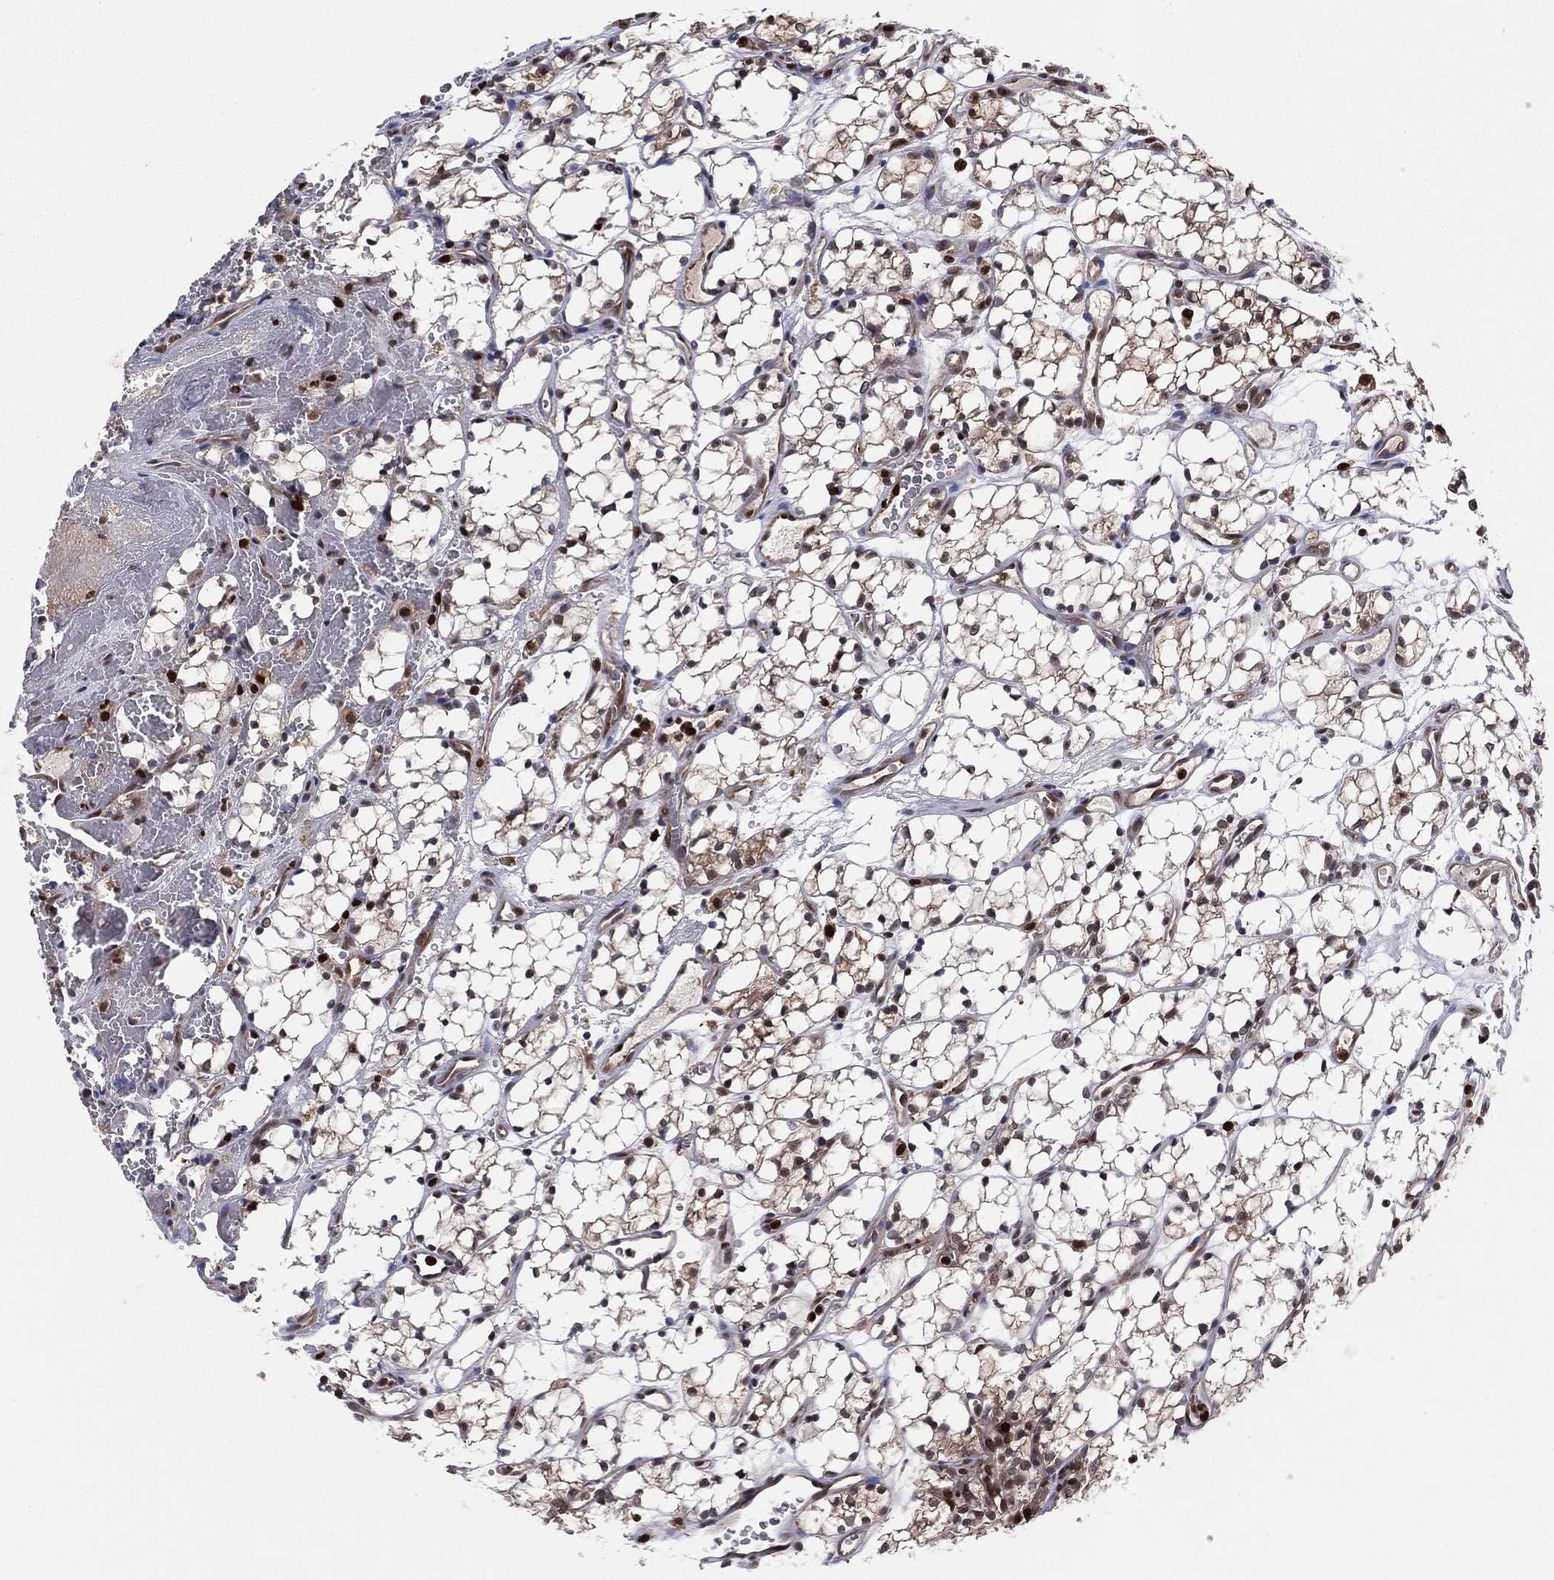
{"staining": {"intensity": "strong", "quantity": ">75%", "location": "cytoplasmic/membranous,nuclear"}, "tissue": "renal cancer", "cell_type": "Tumor cells", "image_type": "cancer", "snomed": [{"axis": "morphology", "description": "Adenocarcinoma, NOS"}, {"axis": "topography", "description": "Kidney"}], "caption": "Adenocarcinoma (renal) tissue exhibits strong cytoplasmic/membranous and nuclear positivity in about >75% of tumor cells (Stains: DAB in brown, nuclei in blue, Microscopy: brightfield microscopy at high magnification).", "gene": "PSMA1", "patient": {"sex": "female", "age": 69}}